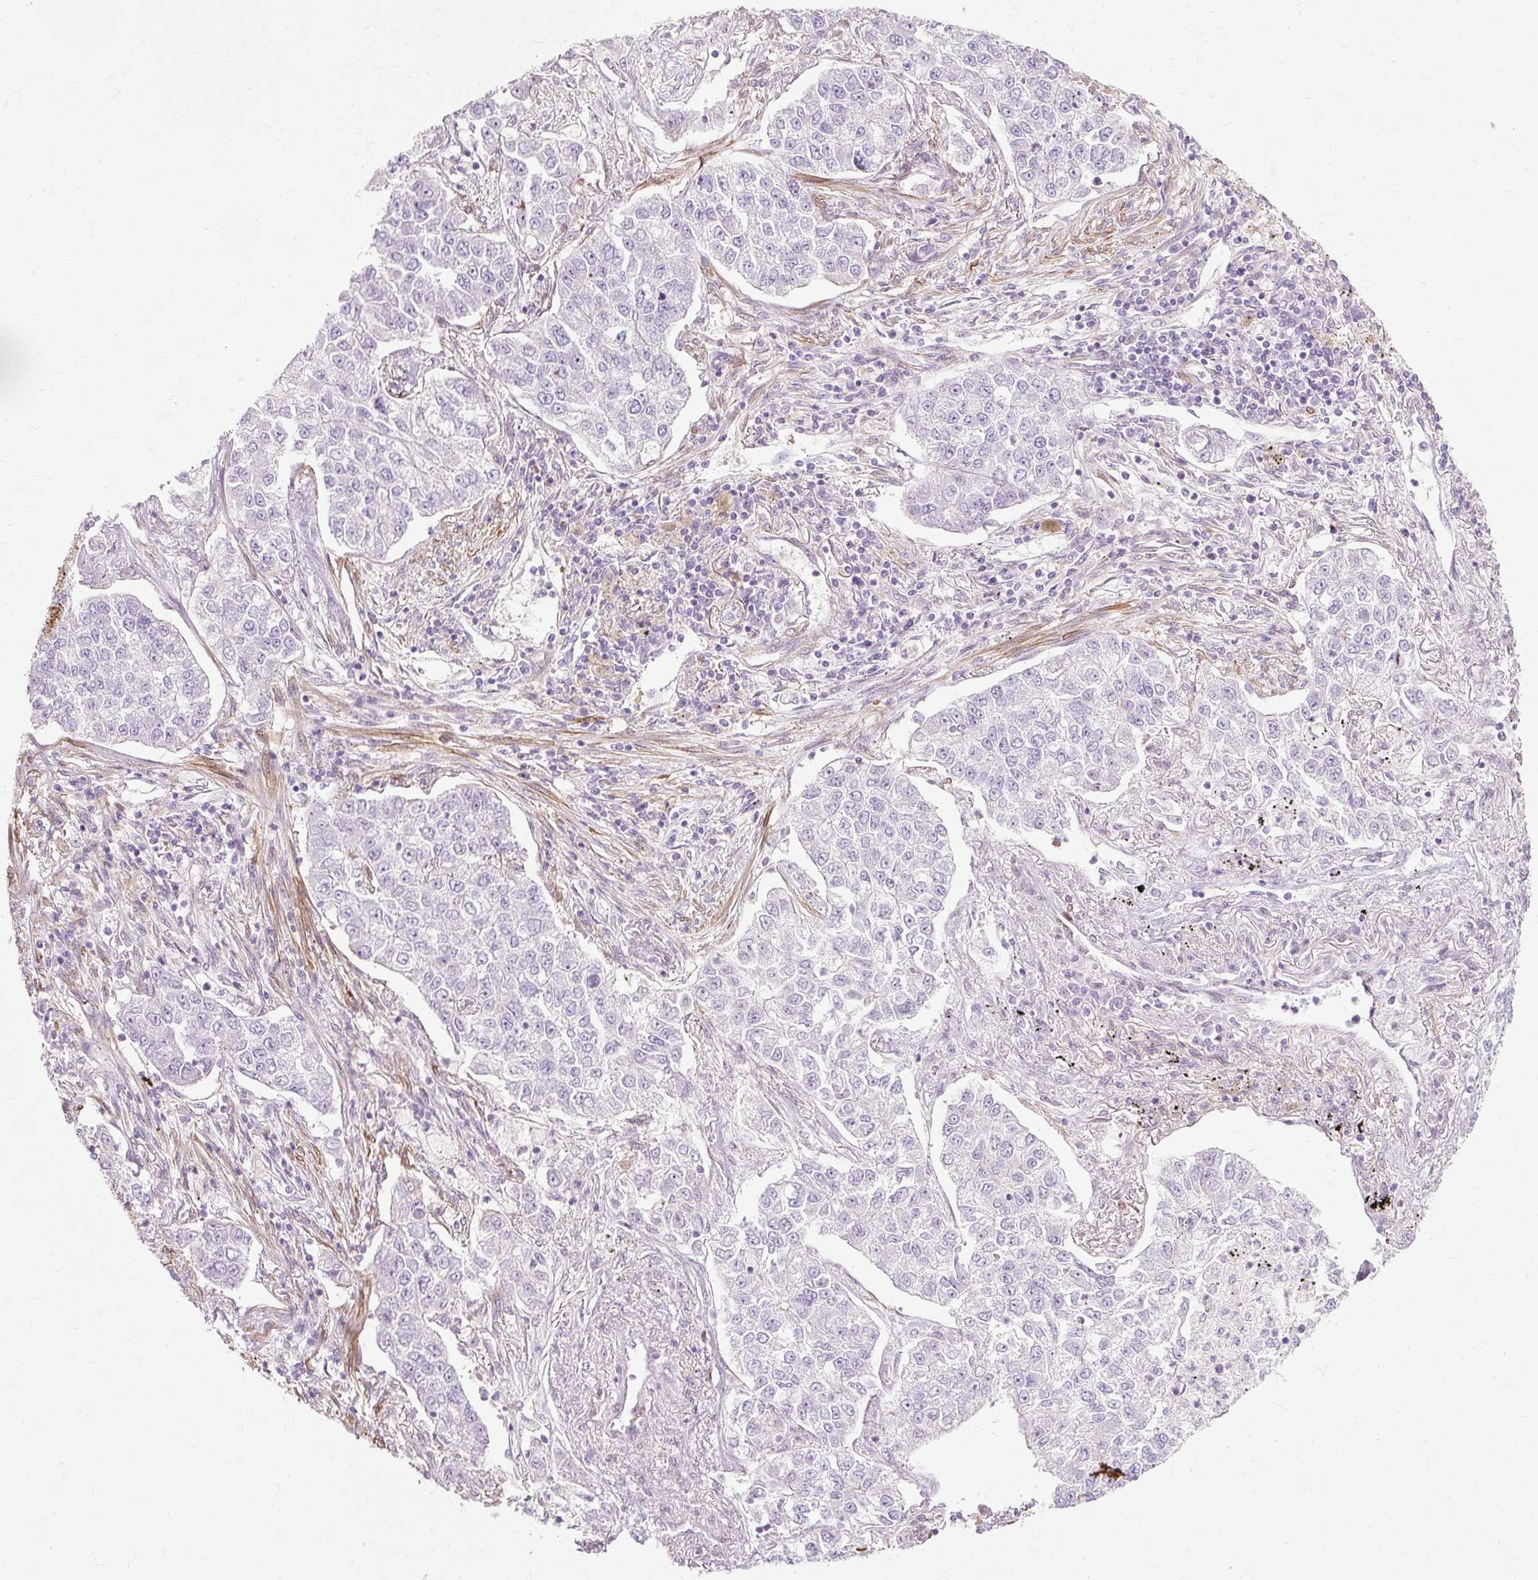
{"staining": {"intensity": "negative", "quantity": "none", "location": "none"}, "tissue": "lung cancer", "cell_type": "Tumor cells", "image_type": "cancer", "snomed": [{"axis": "morphology", "description": "Adenocarcinoma, NOS"}, {"axis": "topography", "description": "Lung"}], "caption": "The histopathology image demonstrates no staining of tumor cells in lung adenocarcinoma.", "gene": "CNN3", "patient": {"sex": "male", "age": 49}}